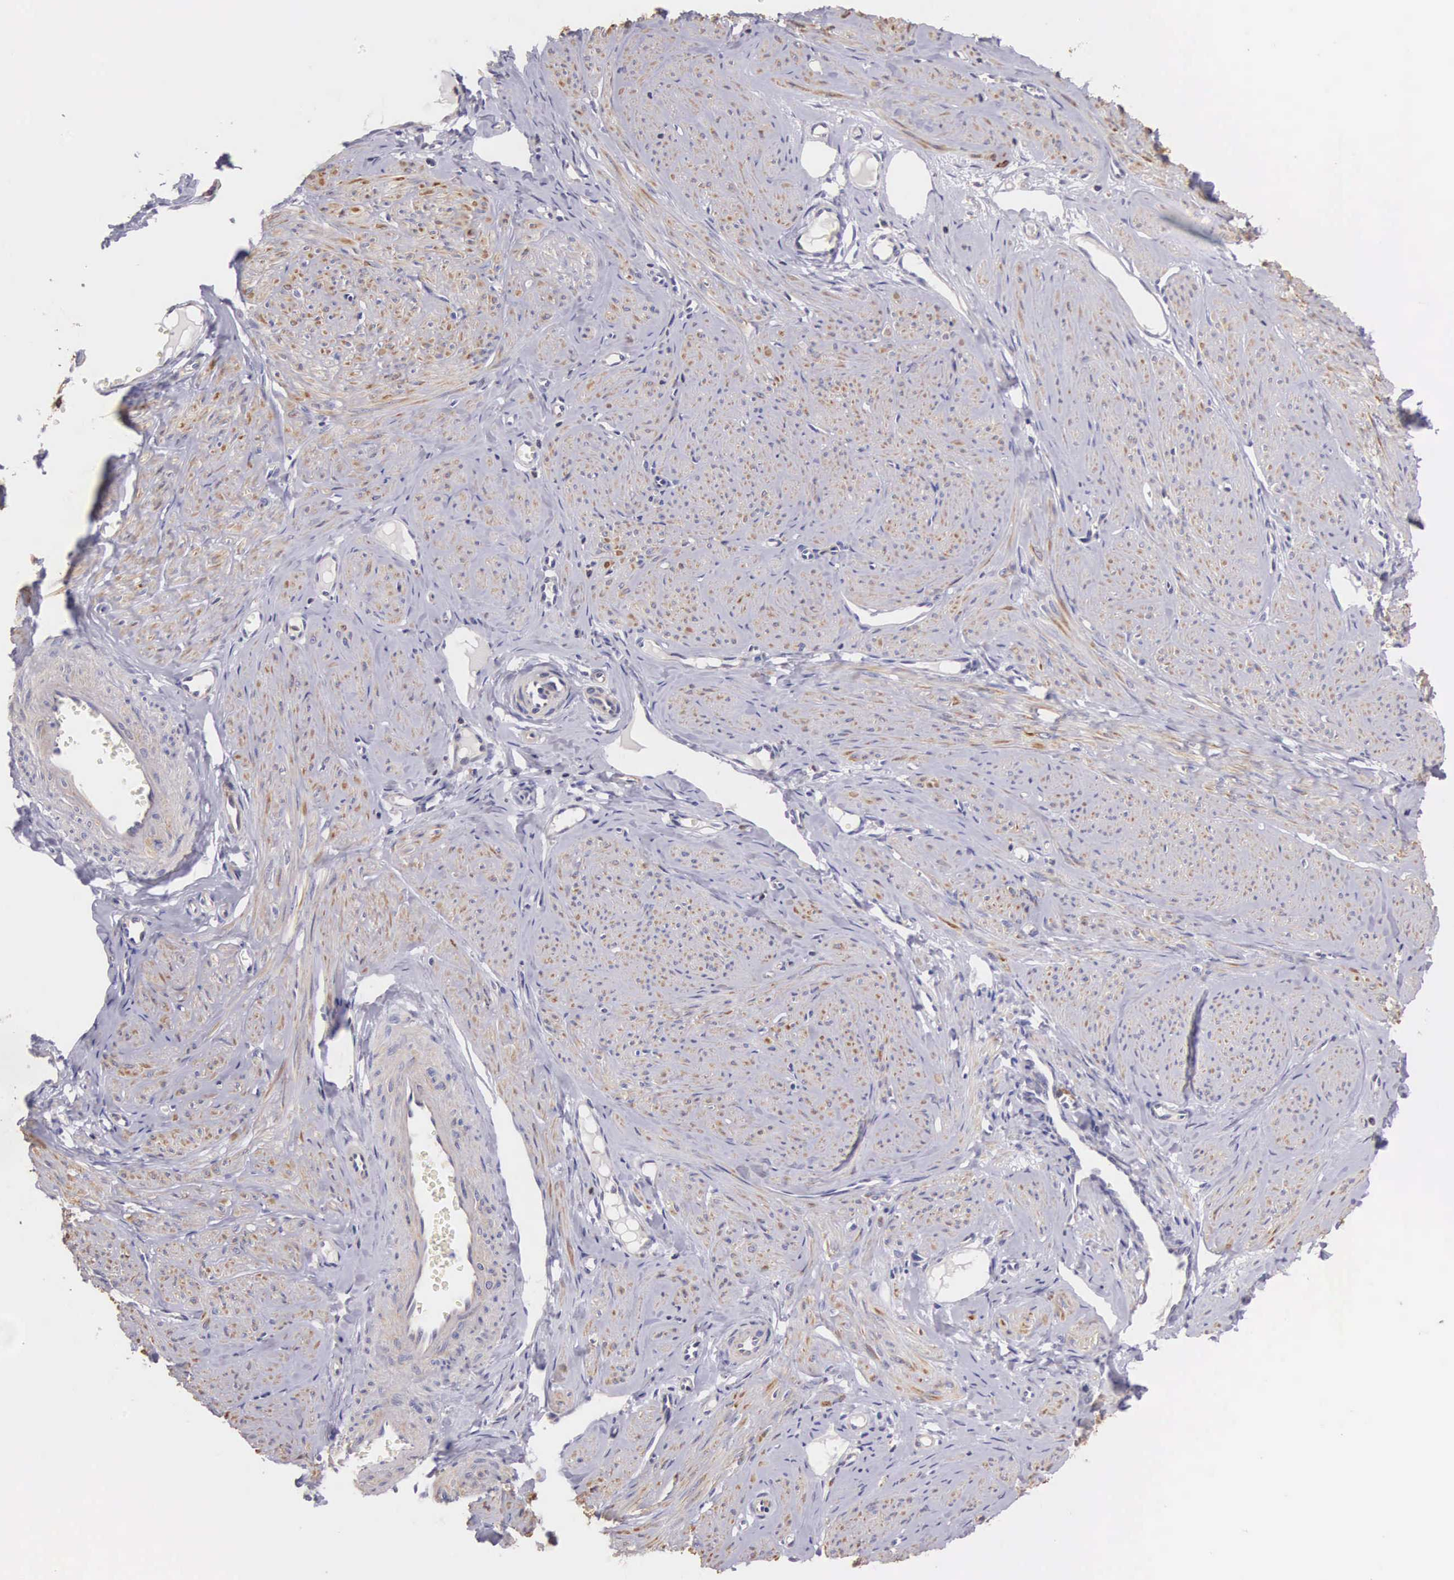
{"staining": {"intensity": "weak", "quantity": "25%-75%", "location": "cytoplasmic/membranous"}, "tissue": "smooth muscle", "cell_type": "Smooth muscle cells", "image_type": "normal", "snomed": [{"axis": "morphology", "description": "Normal tissue, NOS"}, {"axis": "topography", "description": "Uterus"}], "caption": "Immunohistochemistry histopathology image of benign smooth muscle: human smooth muscle stained using immunohistochemistry (IHC) demonstrates low levels of weak protein expression localized specifically in the cytoplasmic/membranous of smooth muscle cells, appearing as a cytoplasmic/membranous brown color.", "gene": "OSBPL3", "patient": {"sex": "female", "age": 45}}